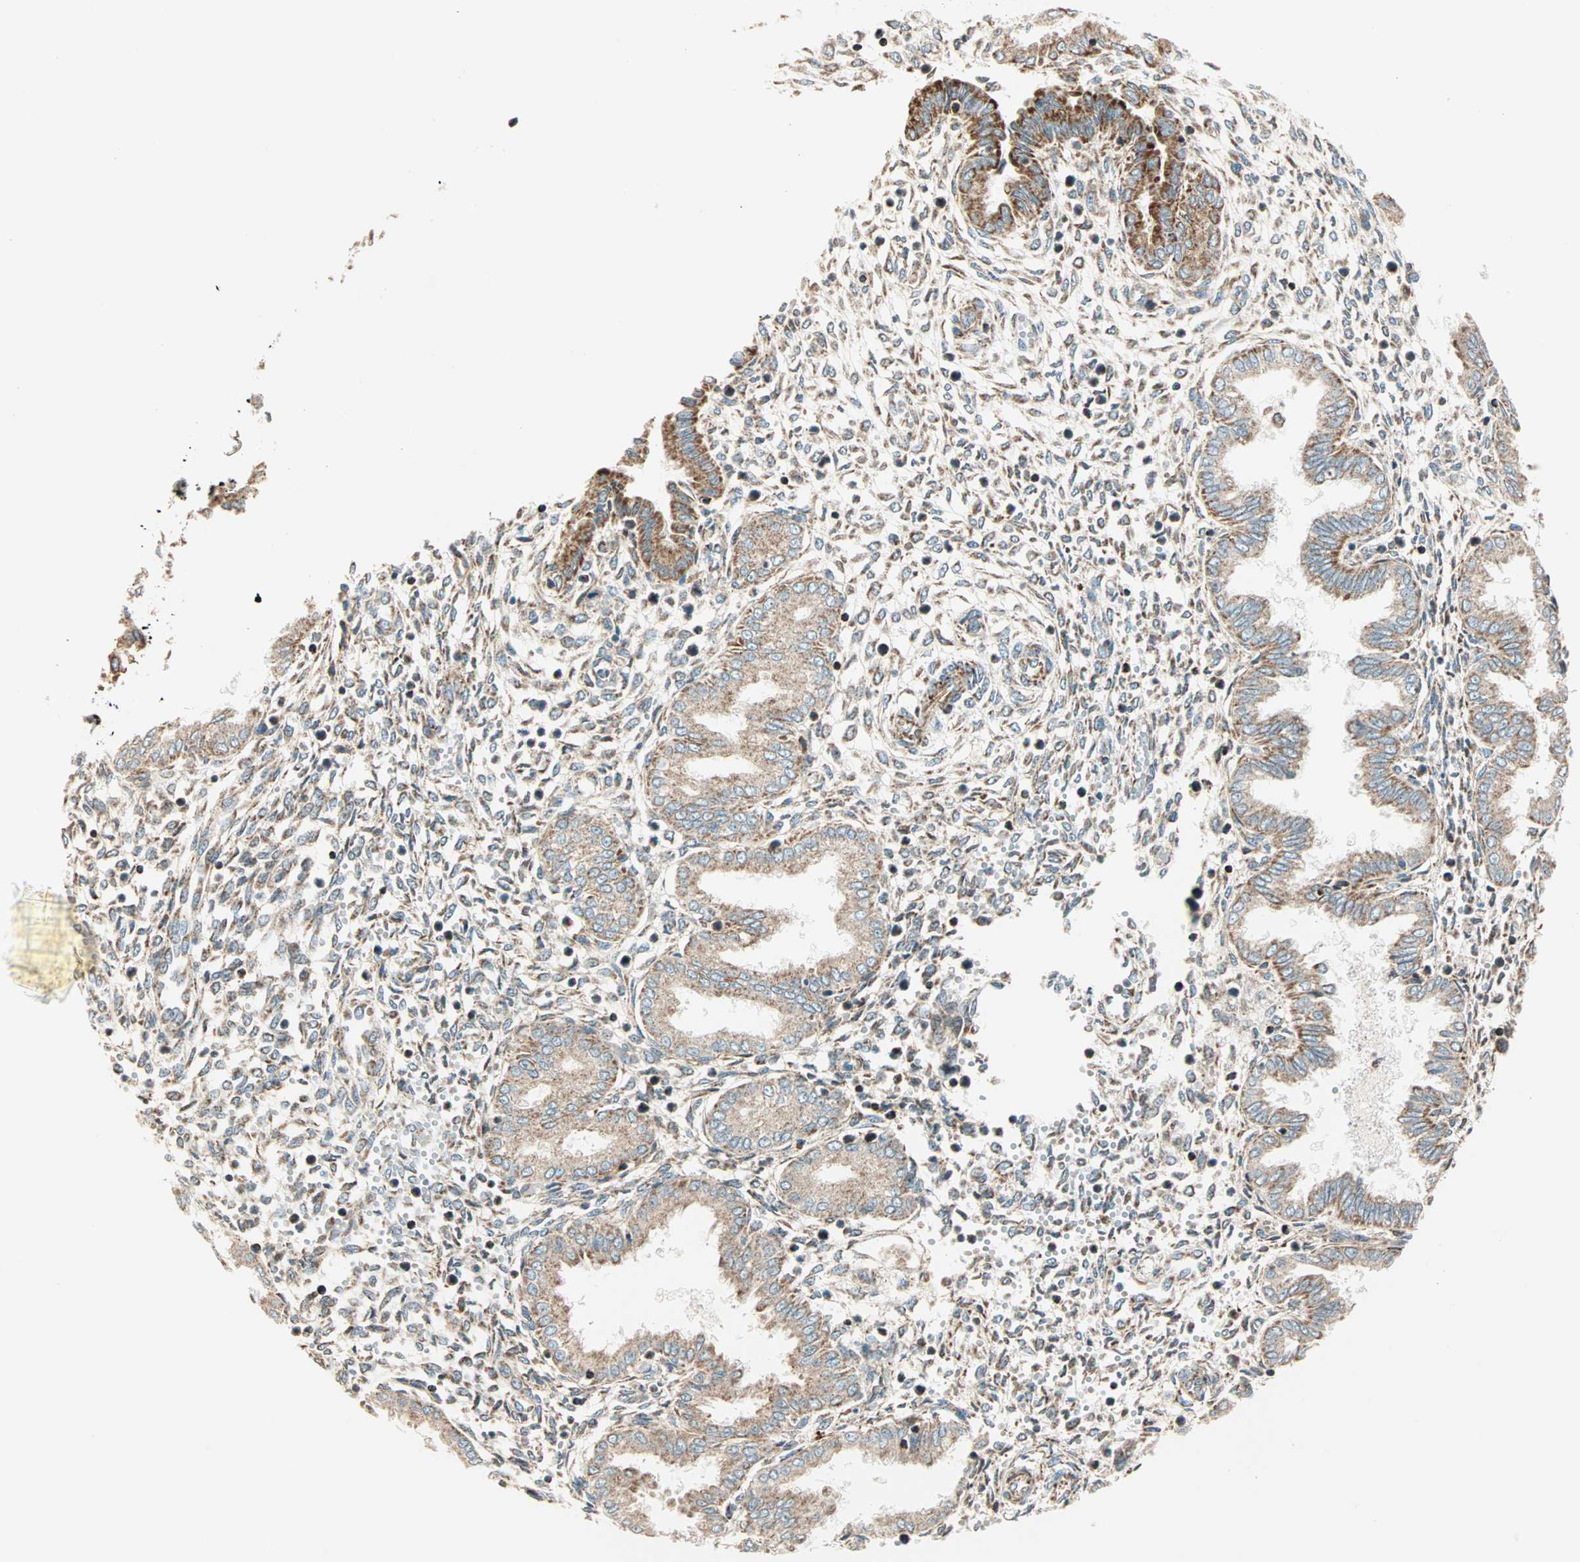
{"staining": {"intensity": "negative", "quantity": "none", "location": "none"}, "tissue": "endometrium", "cell_type": "Cells in endometrial stroma", "image_type": "normal", "snomed": [{"axis": "morphology", "description": "Normal tissue, NOS"}, {"axis": "topography", "description": "Endometrium"}], "caption": "This is an immunohistochemistry (IHC) photomicrograph of normal human endometrium. There is no staining in cells in endometrial stroma.", "gene": "SPRY4", "patient": {"sex": "female", "age": 33}}